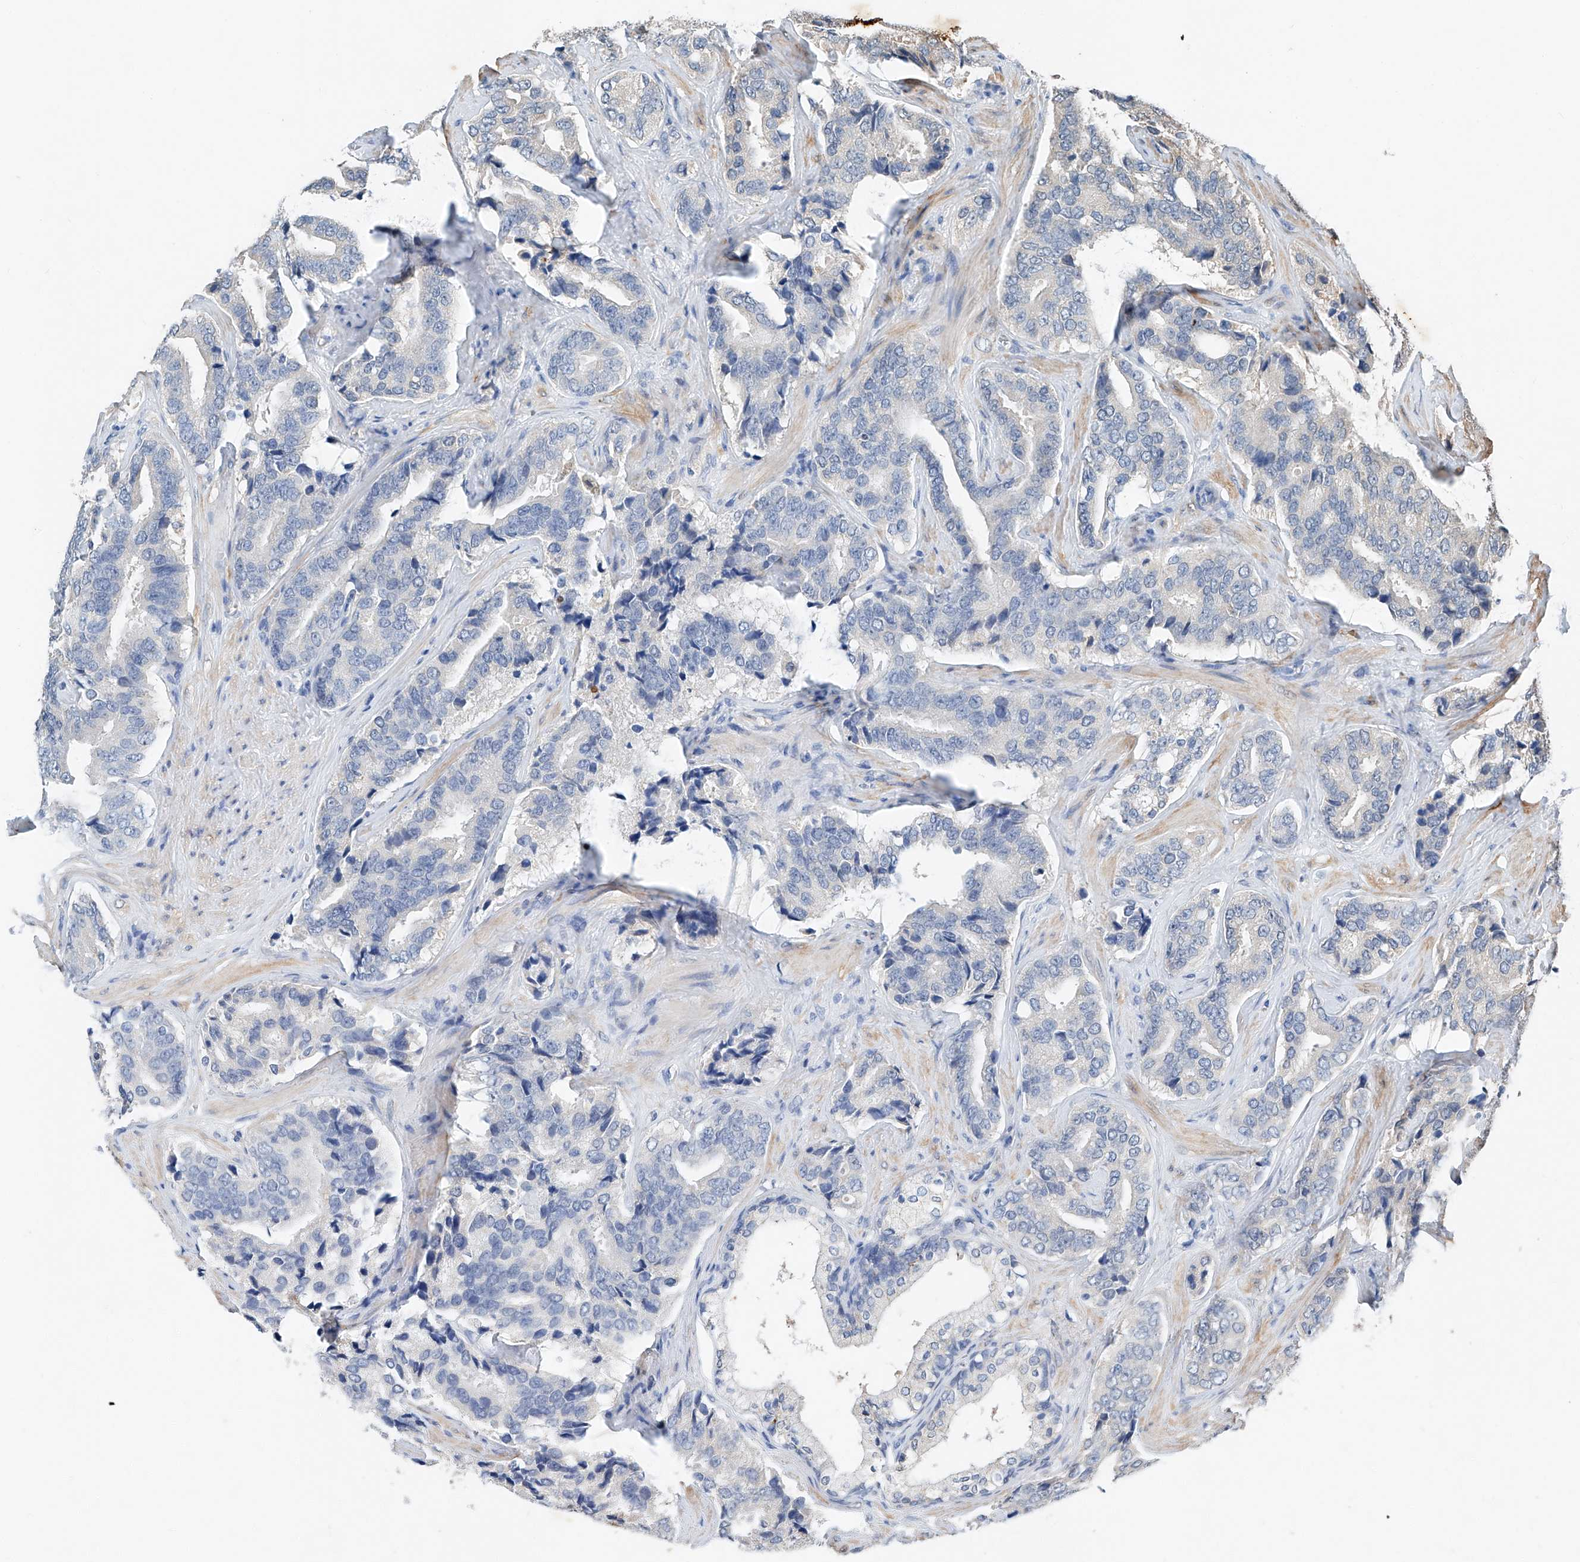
{"staining": {"intensity": "negative", "quantity": "none", "location": "none"}, "tissue": "prostate cancer", "cell_type": "Tumor cells", "image_type": "cancer", "snomed": [{"axis": "morphology", "description": "Adenocarcinoma, High grade"}, {"axis": "topography", "description": "Prostate"}], "caption": "This is a micrograph of immunohistochemistry staining of prostate cancer, which shows no staining in tumor cells. (DAB immunohistochemistry (IHC), high magnification).", "gene": "CTDP1", "patient": {"sex": "male", "age": 60}}